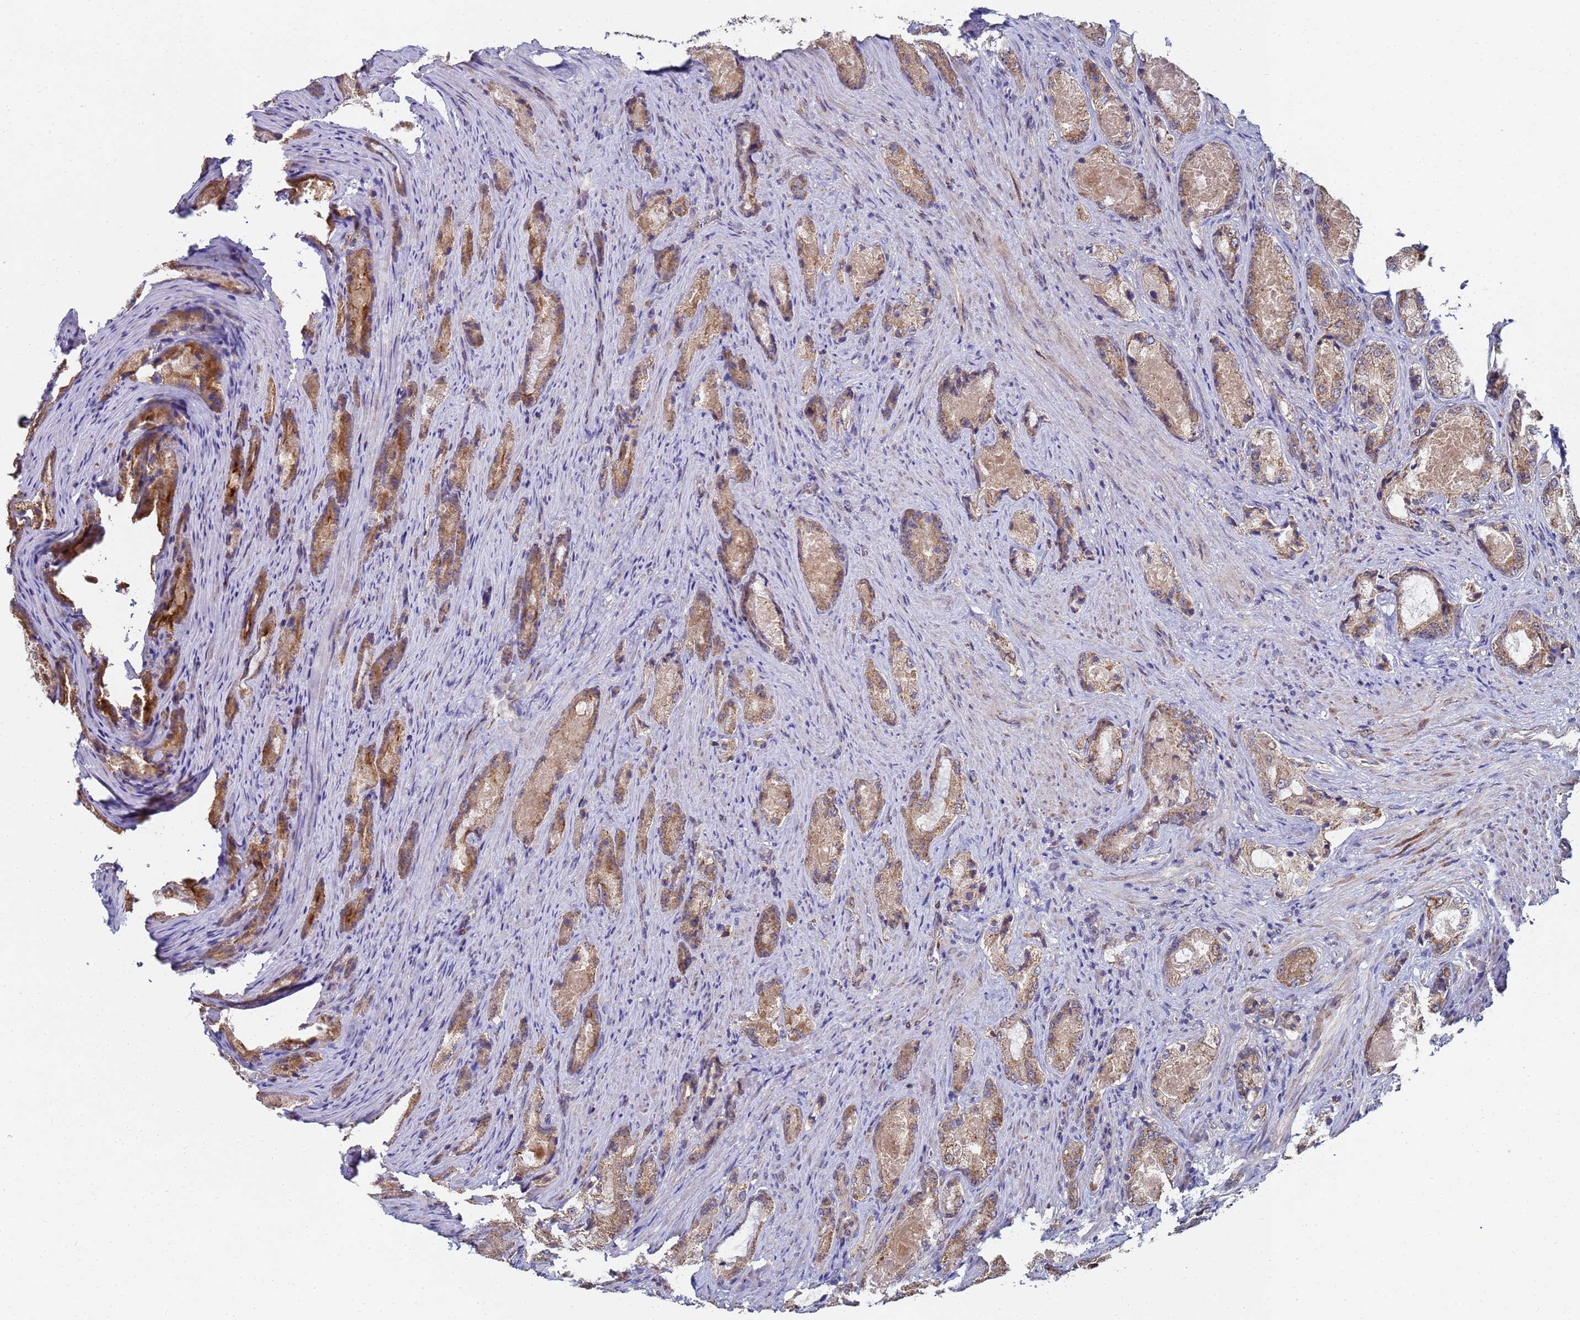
{"staining": {"intensity": "moderate", "quantity": ">75%", "location": "cytoplasmic/membranous"}, "tissue": "prostate cancer", "cell_type": "Tumor cells", "image_type": "cancer", "snomed": [{"axis": "morphology", "description": "Adenocarcinoma, Low grade"}, {"axis": "topography", "description": "Prostate"}], "caption": "Prostate cancer (low-grade adenocarcinoma) stained with a brown dye exhibits moderate cytoplasmic/membranous positive positivity in about >75% of tumor cells.", "gene": "C5orf34", "patient": {"sex": "male", "age": 68}}